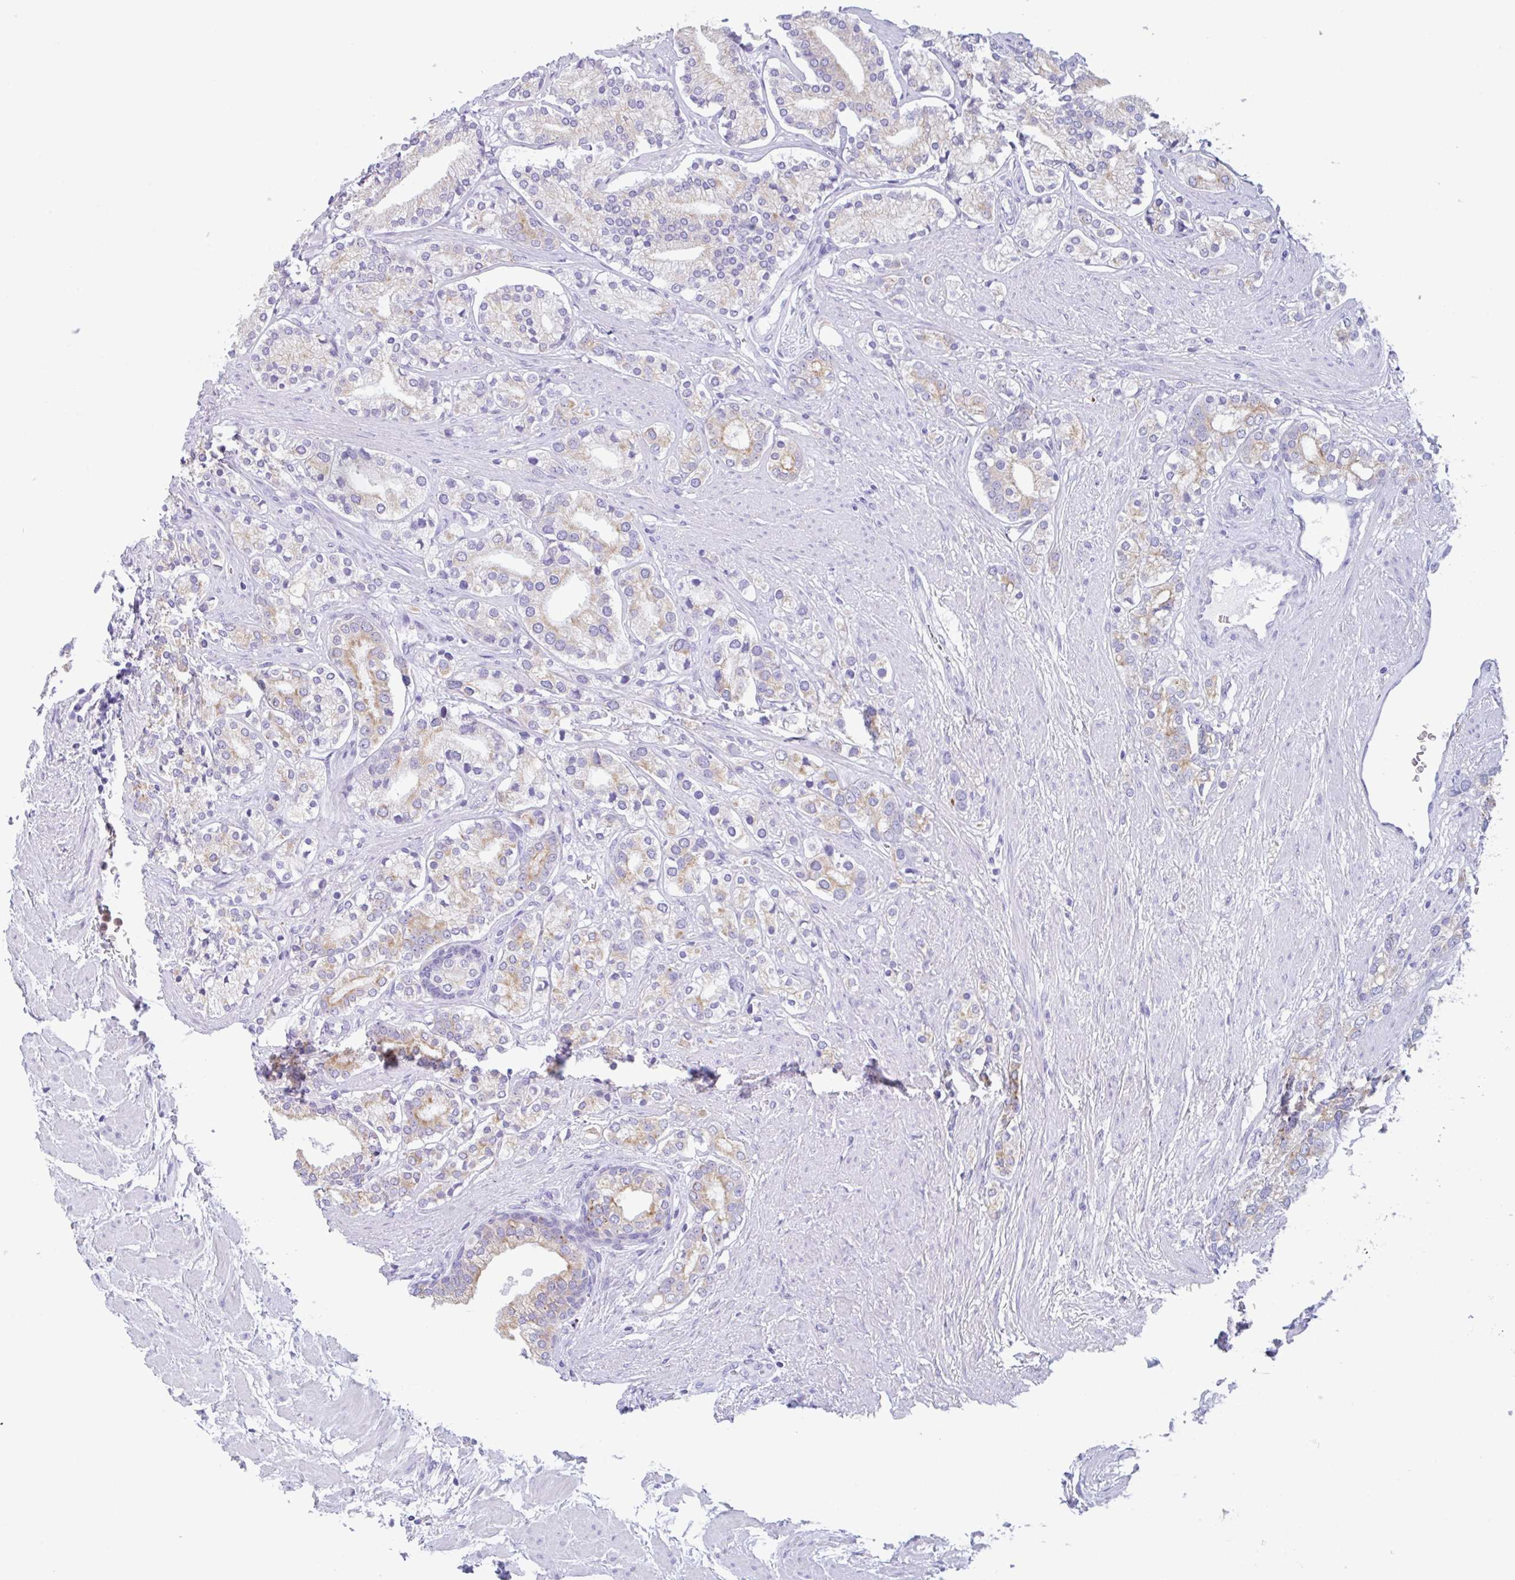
{"staining": {"intensity": "weak", "quantity": "25%-75%", "location": "cytoplasmic/membranous"}, "tissue": "prostate cancer", "cell_type": "Tumor cells", "image_type": "cancer", "snomed": [{"axis": "morphology", "description": "Adenocarcinoma, High grade"}, {"axis": "topography", "description": "Prostate"}], "caption": "Protein staining by IHC demonstrates weak cytoplasmic/membranous staining in about 25%-75% of tumor cells in prostate cancer.", "gene": "DTWD2", "patient": {"sex": "male", "age": 58}}